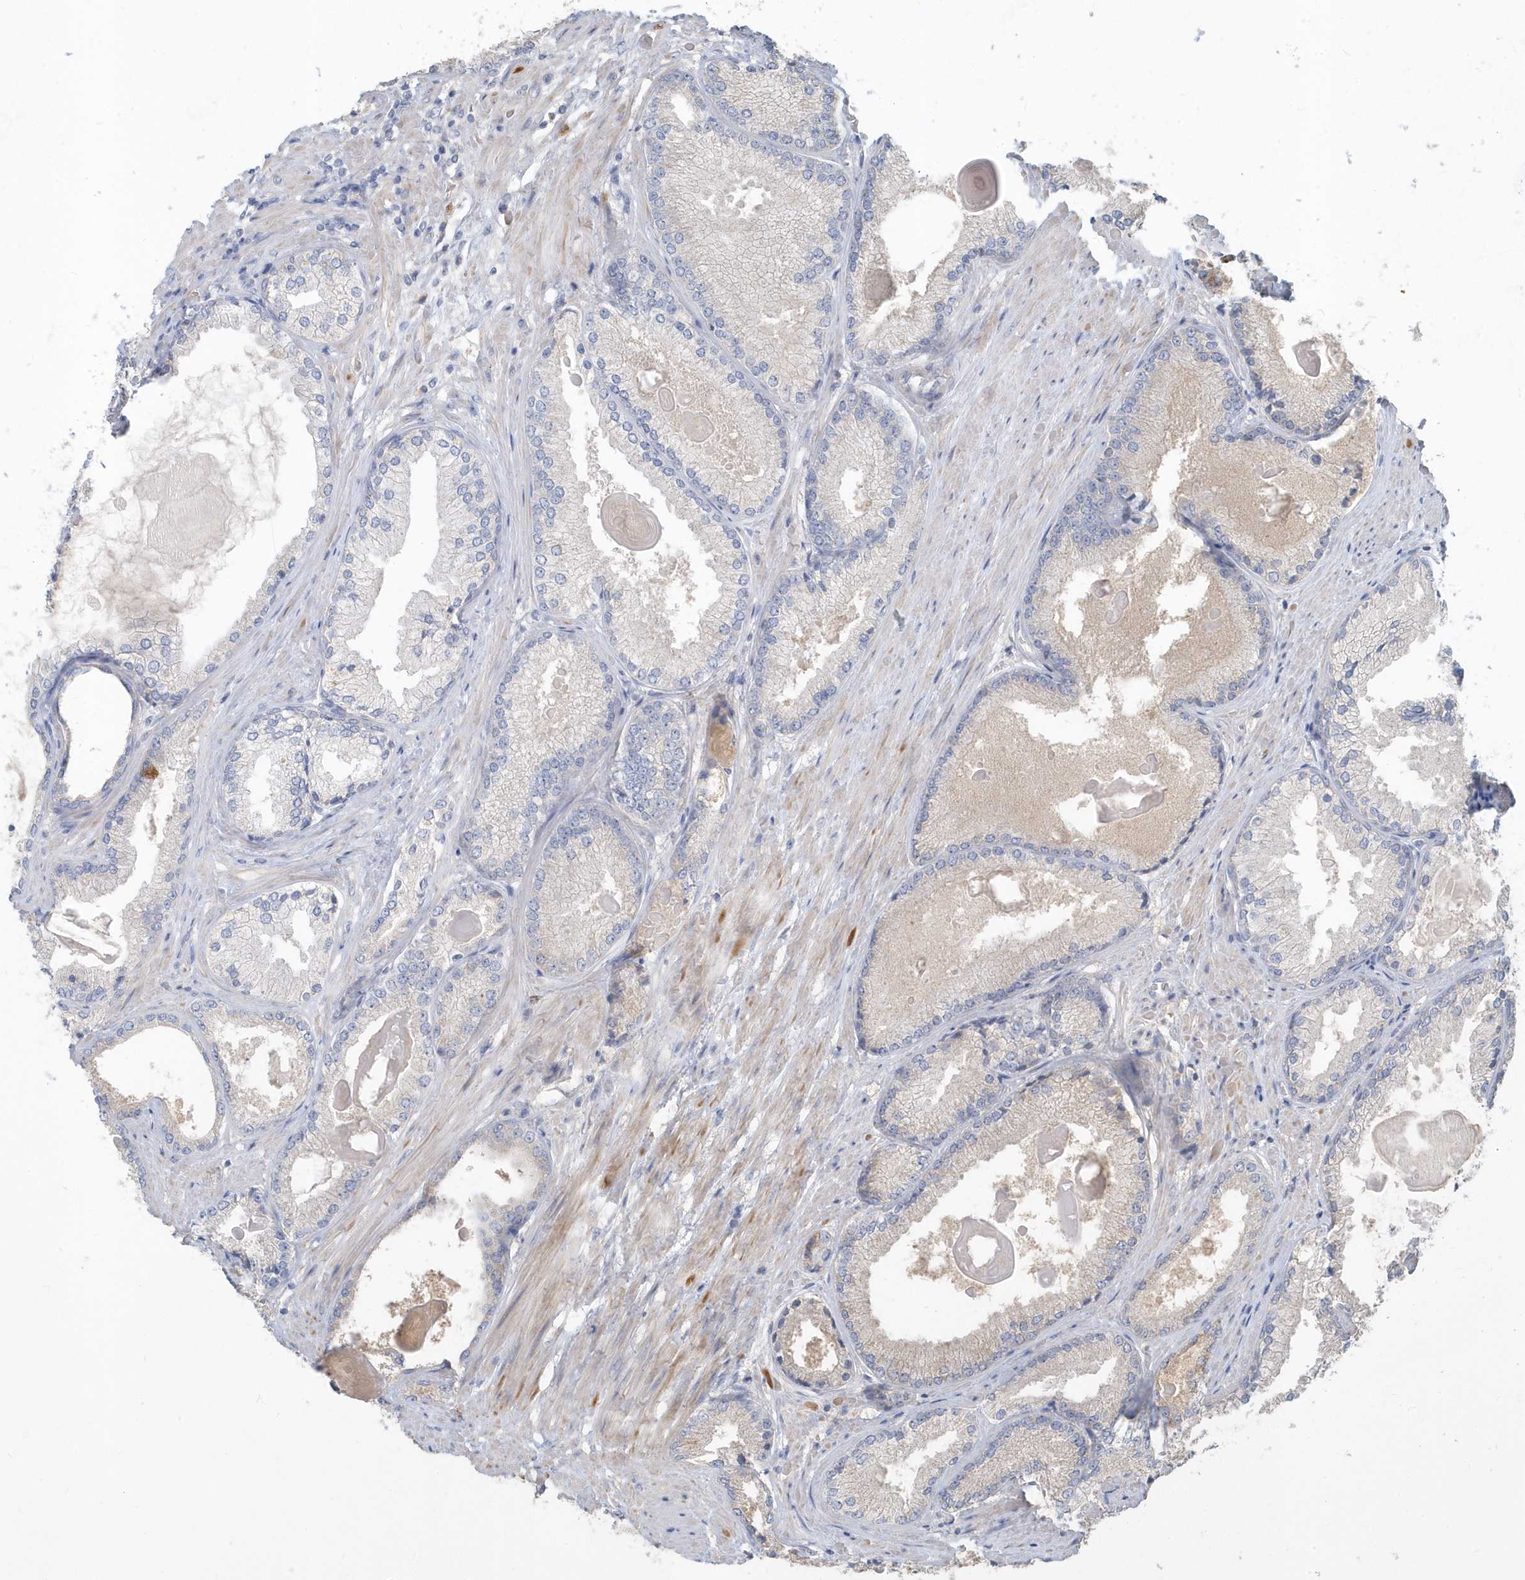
{"staining": {"intensity": "negative", "quantity": "none", "location": "none"}, "tissue": "prostate cancer", "cell_type": "Tumor cells", "image_type": "cancer", "snomed": [{"axis": "morphology", "description": "Adenocarcinoma, High grade"}, {"axis": "topography", "description": "Prostate"}], "caption": "Immunohistochemistry (IHC) photomicrograph of neoplastic tissue: human prostate high-grade adenocarcinoma stained with DAB (3,3'-diaminobenzidine) displays no significant protein staining in tumor cells. (Brightfield microscopy of DAB (3,3'-diaminobenzidine) immunohistochemistry at high magnification).", "gene": "USP53", "patient": {"sex": "male", "age": 66}}